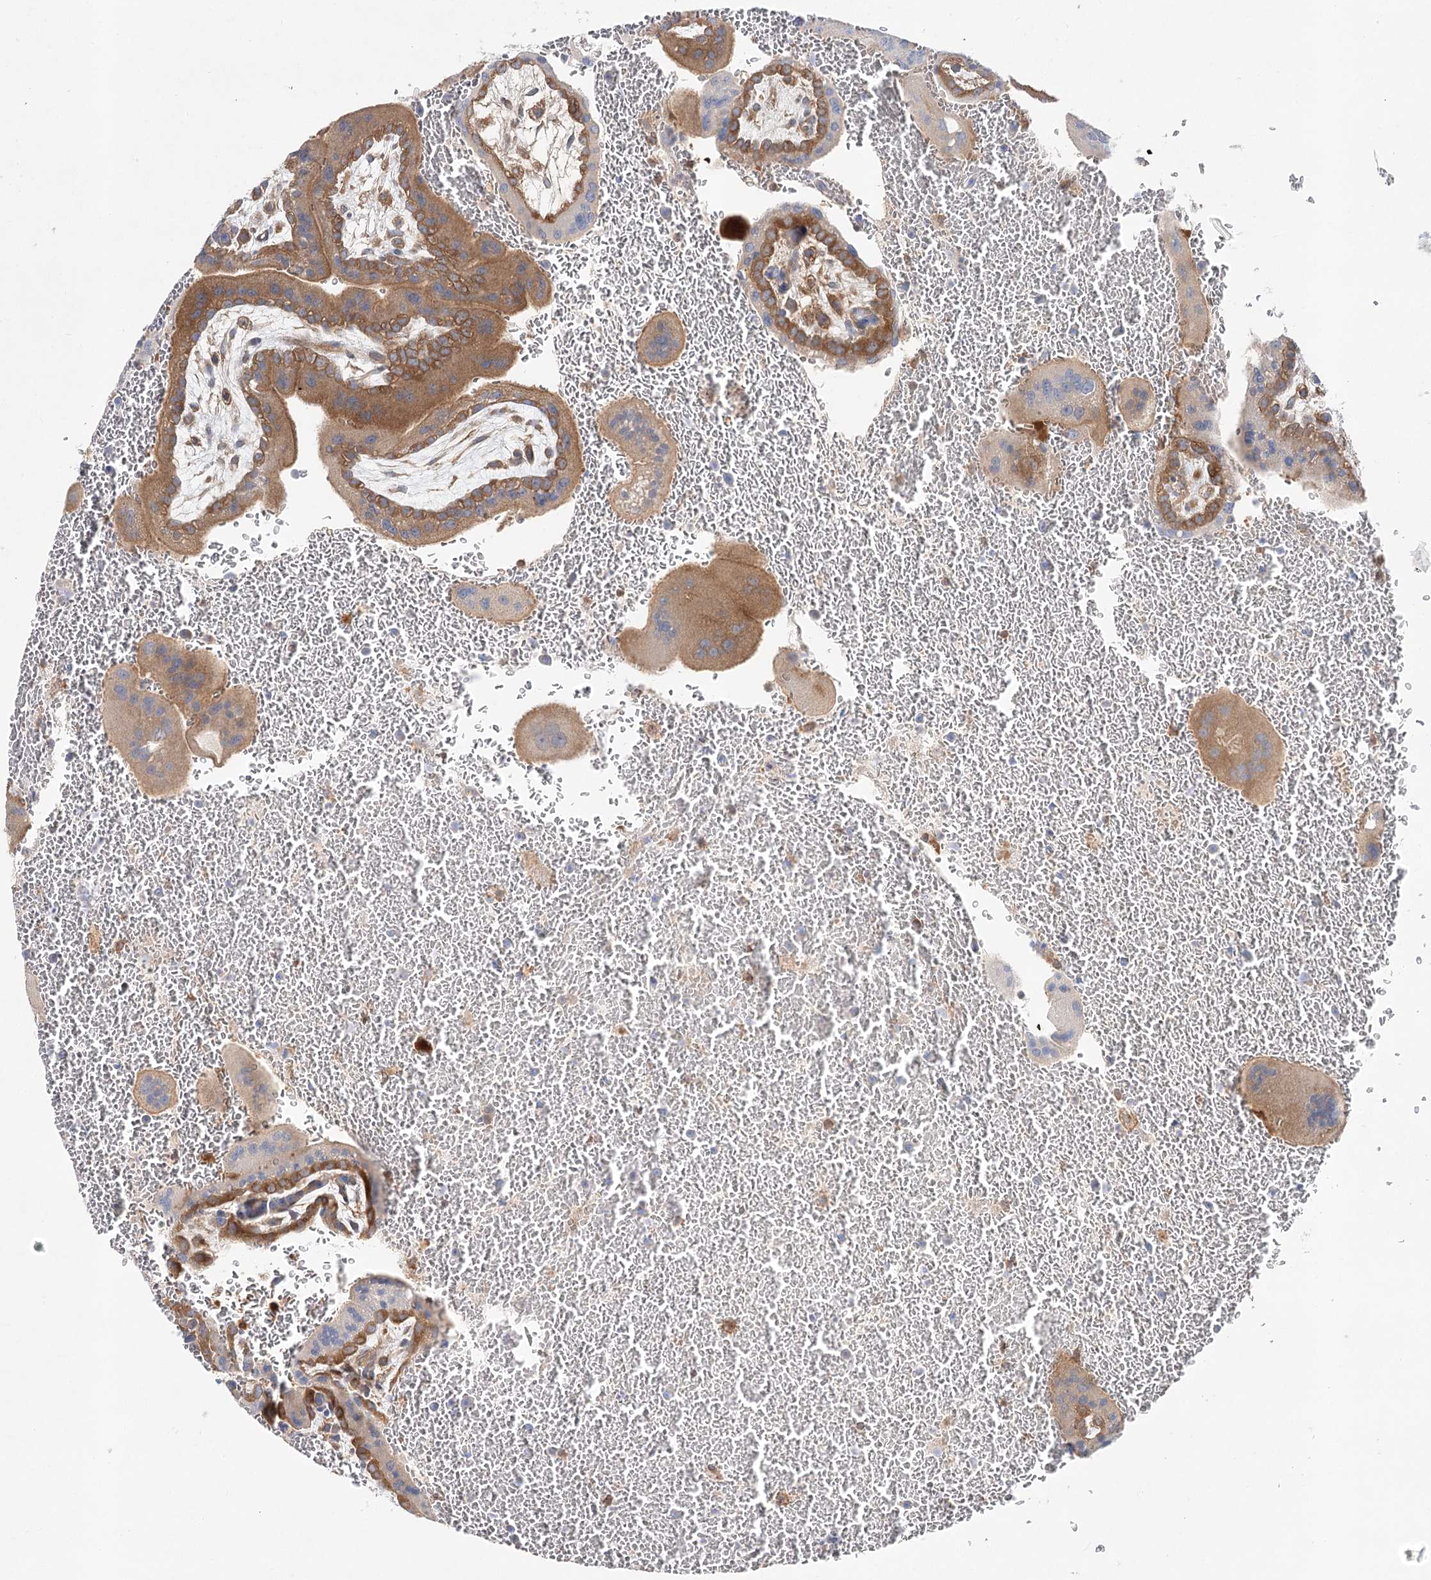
{"staining": {"intensity": "moderate", "quantity": "<25%", "location": "cytoplasmic/membranous"}, "tissue": "placenta", "cell_type": "Trophoblastic cells", "image_type": "normal", "snomed": [{"axis": "morphology", "description": "Normal tissue, NOS"}, {"axis": "topography", "description": "Placenta"}], "caption": "A low amount of moderate cytoplasmic/membranous staining is seen in approximately <25% of trophoblastic cells in benign placenta.", "gene": "ABRAXAS2", "patient": {"sex": "female", "age": 35}}